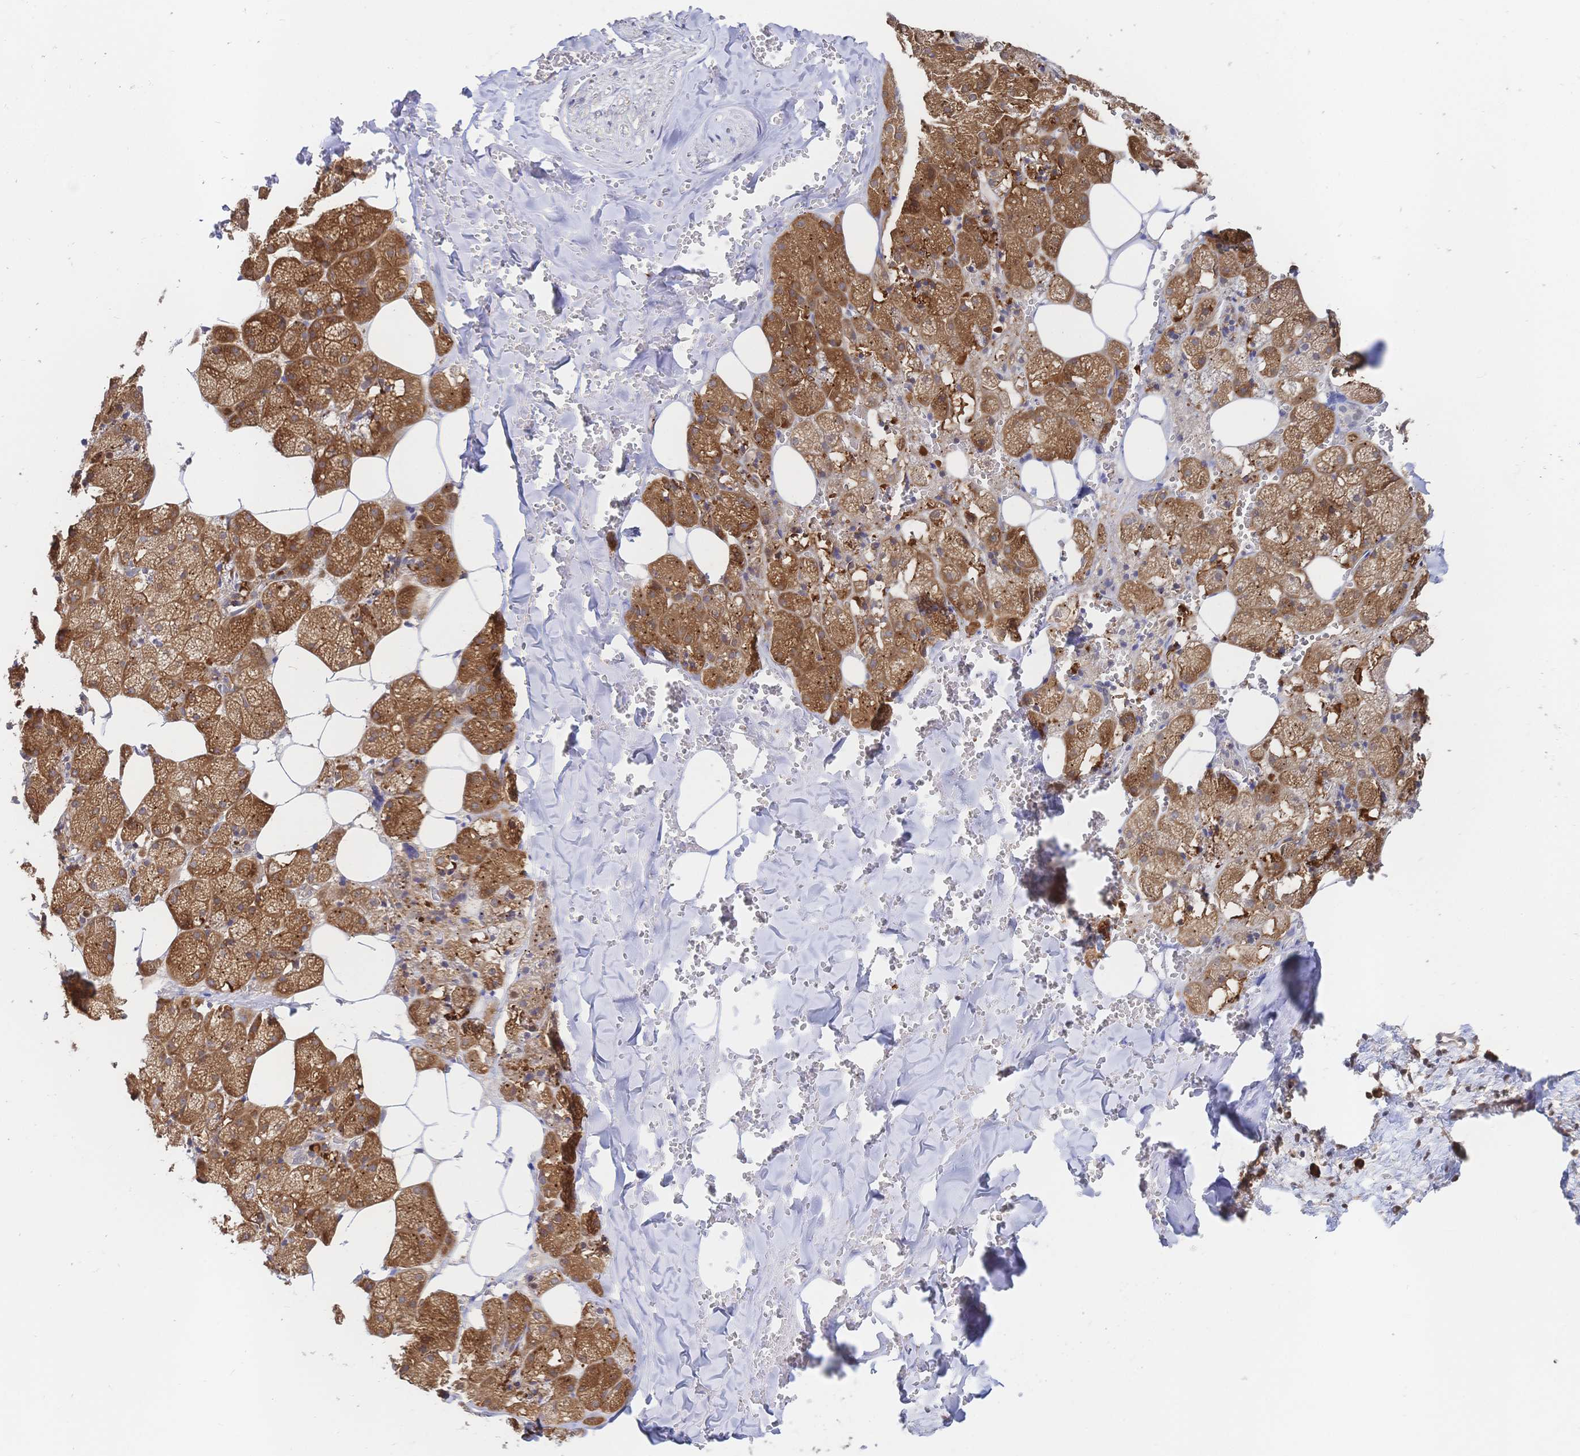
{"staining": {"intensity": "moderate", "quantity": ">75%", "location": "cytoplasmic/membranous"}, "tissue": "salivary gland", "cell_type": "Glandular cells", "image_type": "normal", "snomed": [{"axis": "morphology", "description": "Normal tissue, NOS"}, {"axis": "topography", "description": "Salivary gland"}, {"axis": "topography", "description": "Peripheral nerve tissue"}], "caption": "Protein staining by immunohistochemistry reveals moderate cytoplasmic/membranous positivity in about >75% of glandular cells in unremarkable salivary gland. The staining is performed using DAB brown chromogen to label protein expression. The nuclei are counter-stained blue using hematoxylin.", "gene": "LMO4", "patient": {"sex": "male", "age": 38}}